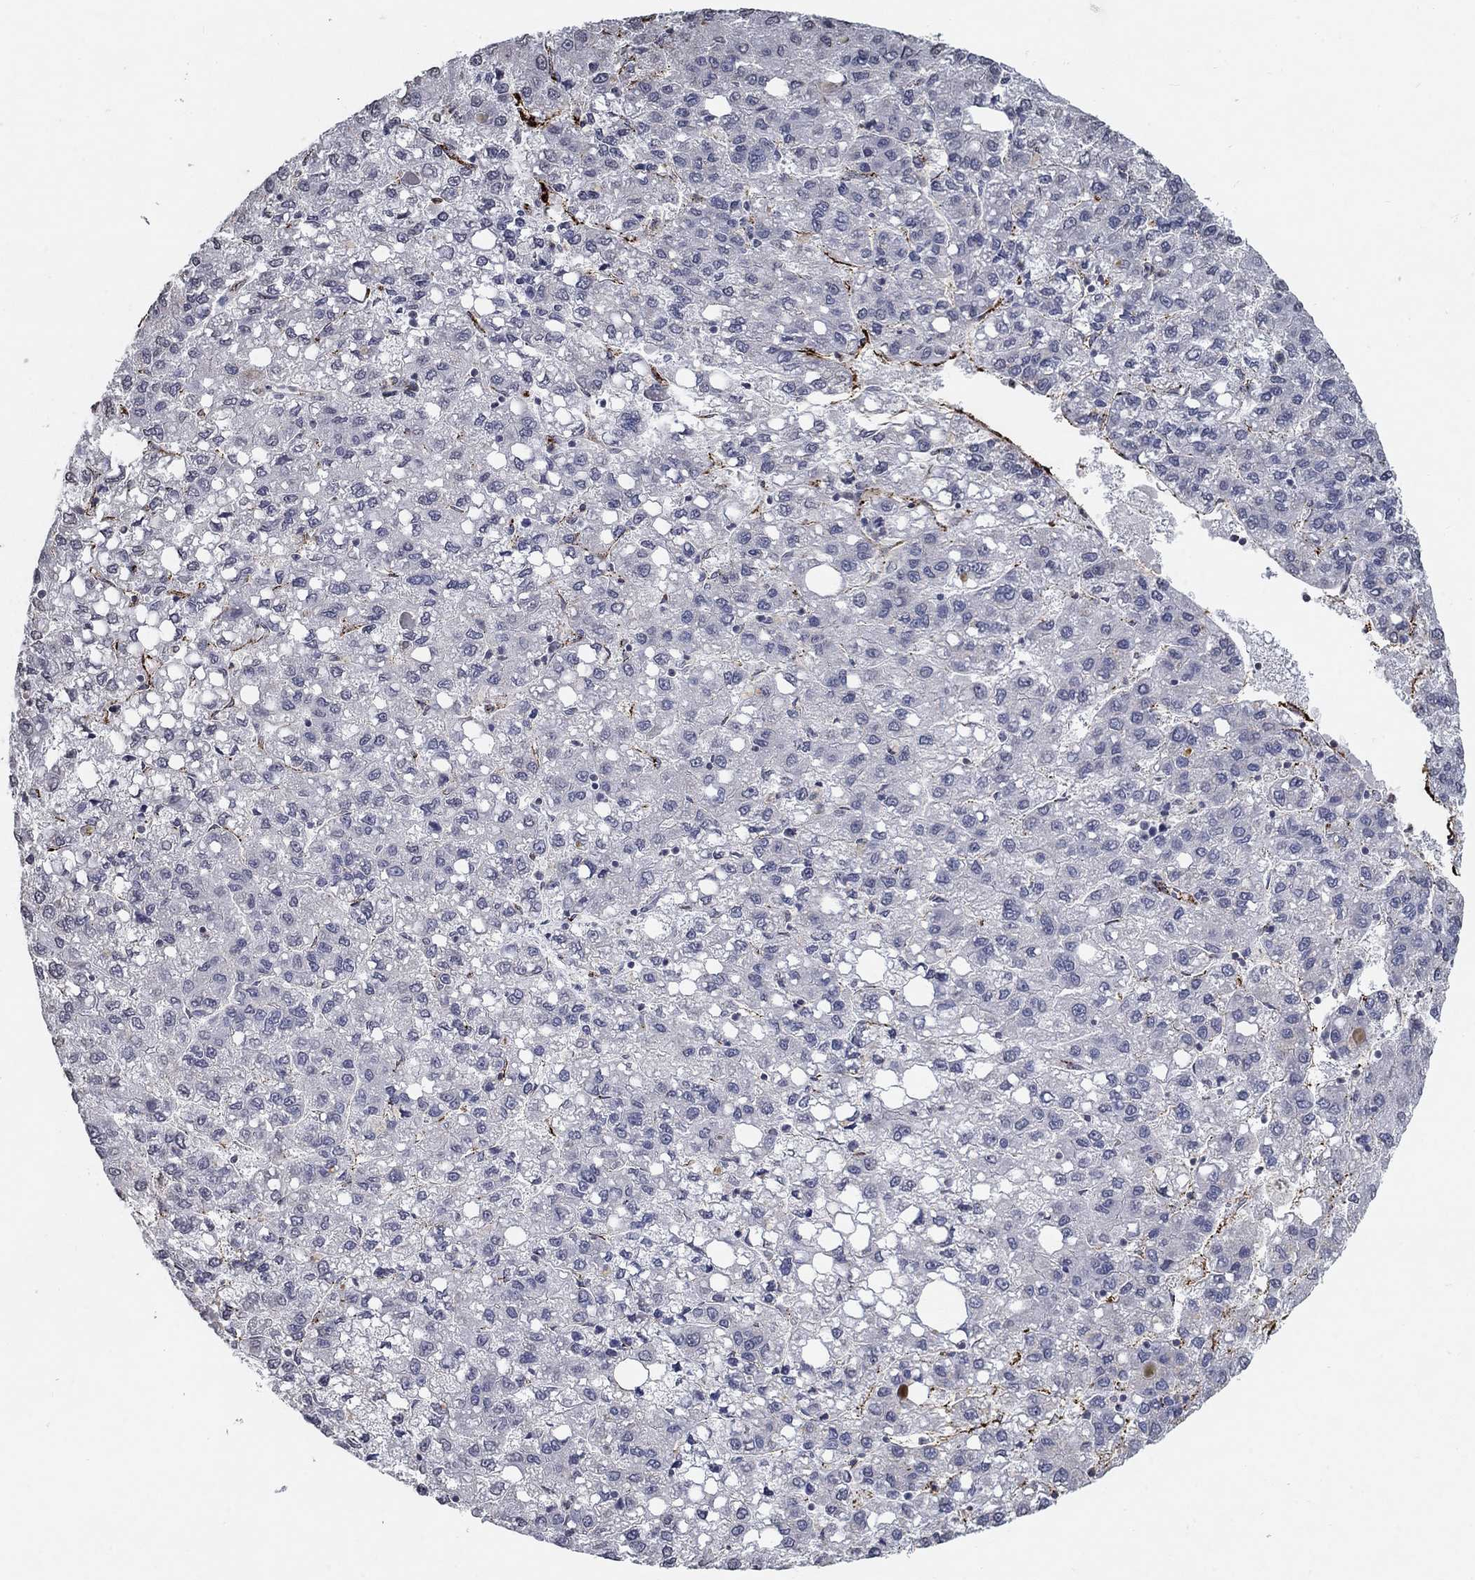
{"staining": {"intensity": "negative", "quantity": "none", "location": "none"}, "tissue": "liver cancer", "cell_type": "Tumor cells", "image_type": "cancer", "snomed": [{"axis": "morphology", "description": "Carcinoma, Hepatocellular, NOS"}, {"axis": "topography", "description": "Liver"}], "caption": "This photomicrograph is of hepatocellular carcinoma (liver) stained with immunohistochemistry (IHC) to label a protein in brown with the nuclei are counter-stained blue. There is no staining in tumor cells.", "gene": "TINAG", "patient": {"sex": "female", "age": 82}}